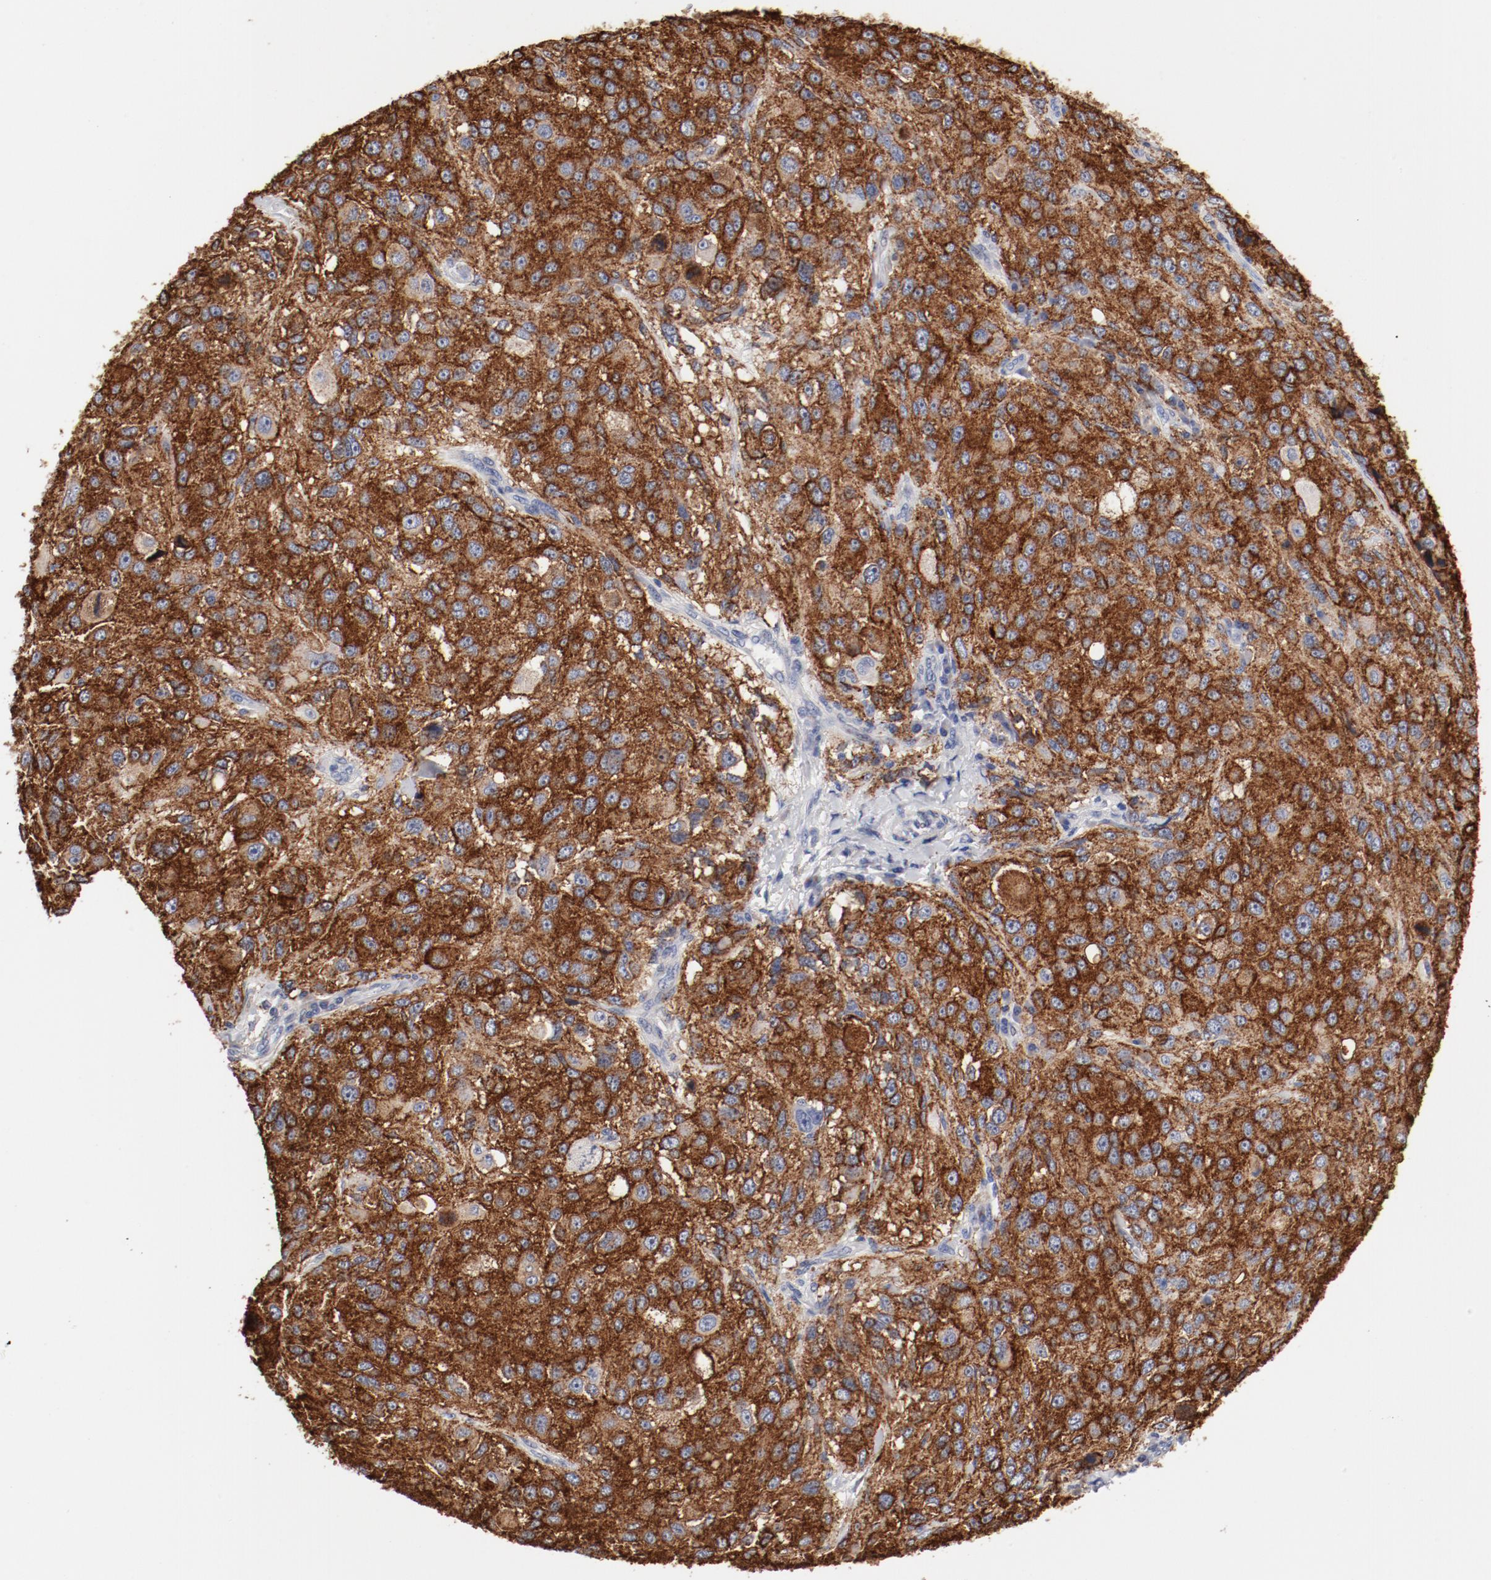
{"staining": {"intensity": "strong", "quantity": ">75%", "location": "cytoplasmic/membranous"}, "tissue": "melanoma", "cell_type": "Tumor cells", "image_type": "cancer", "snomed": [{"axis": "morphology", "description": "Necrosis, NOS"}, {"axis": "morphology", "description": "Malignant melanoma, NOS"}, {"axis": "topography", "description": "Skin"}], "caption": "Malignant melanoma tissue exhibits strong cytoplasmic/membranous staining in about >75% of tumor cells, visualized by immunohistochemistry.", "gene": "GPR143", "patient": {"sex": "female", "age": 87}}